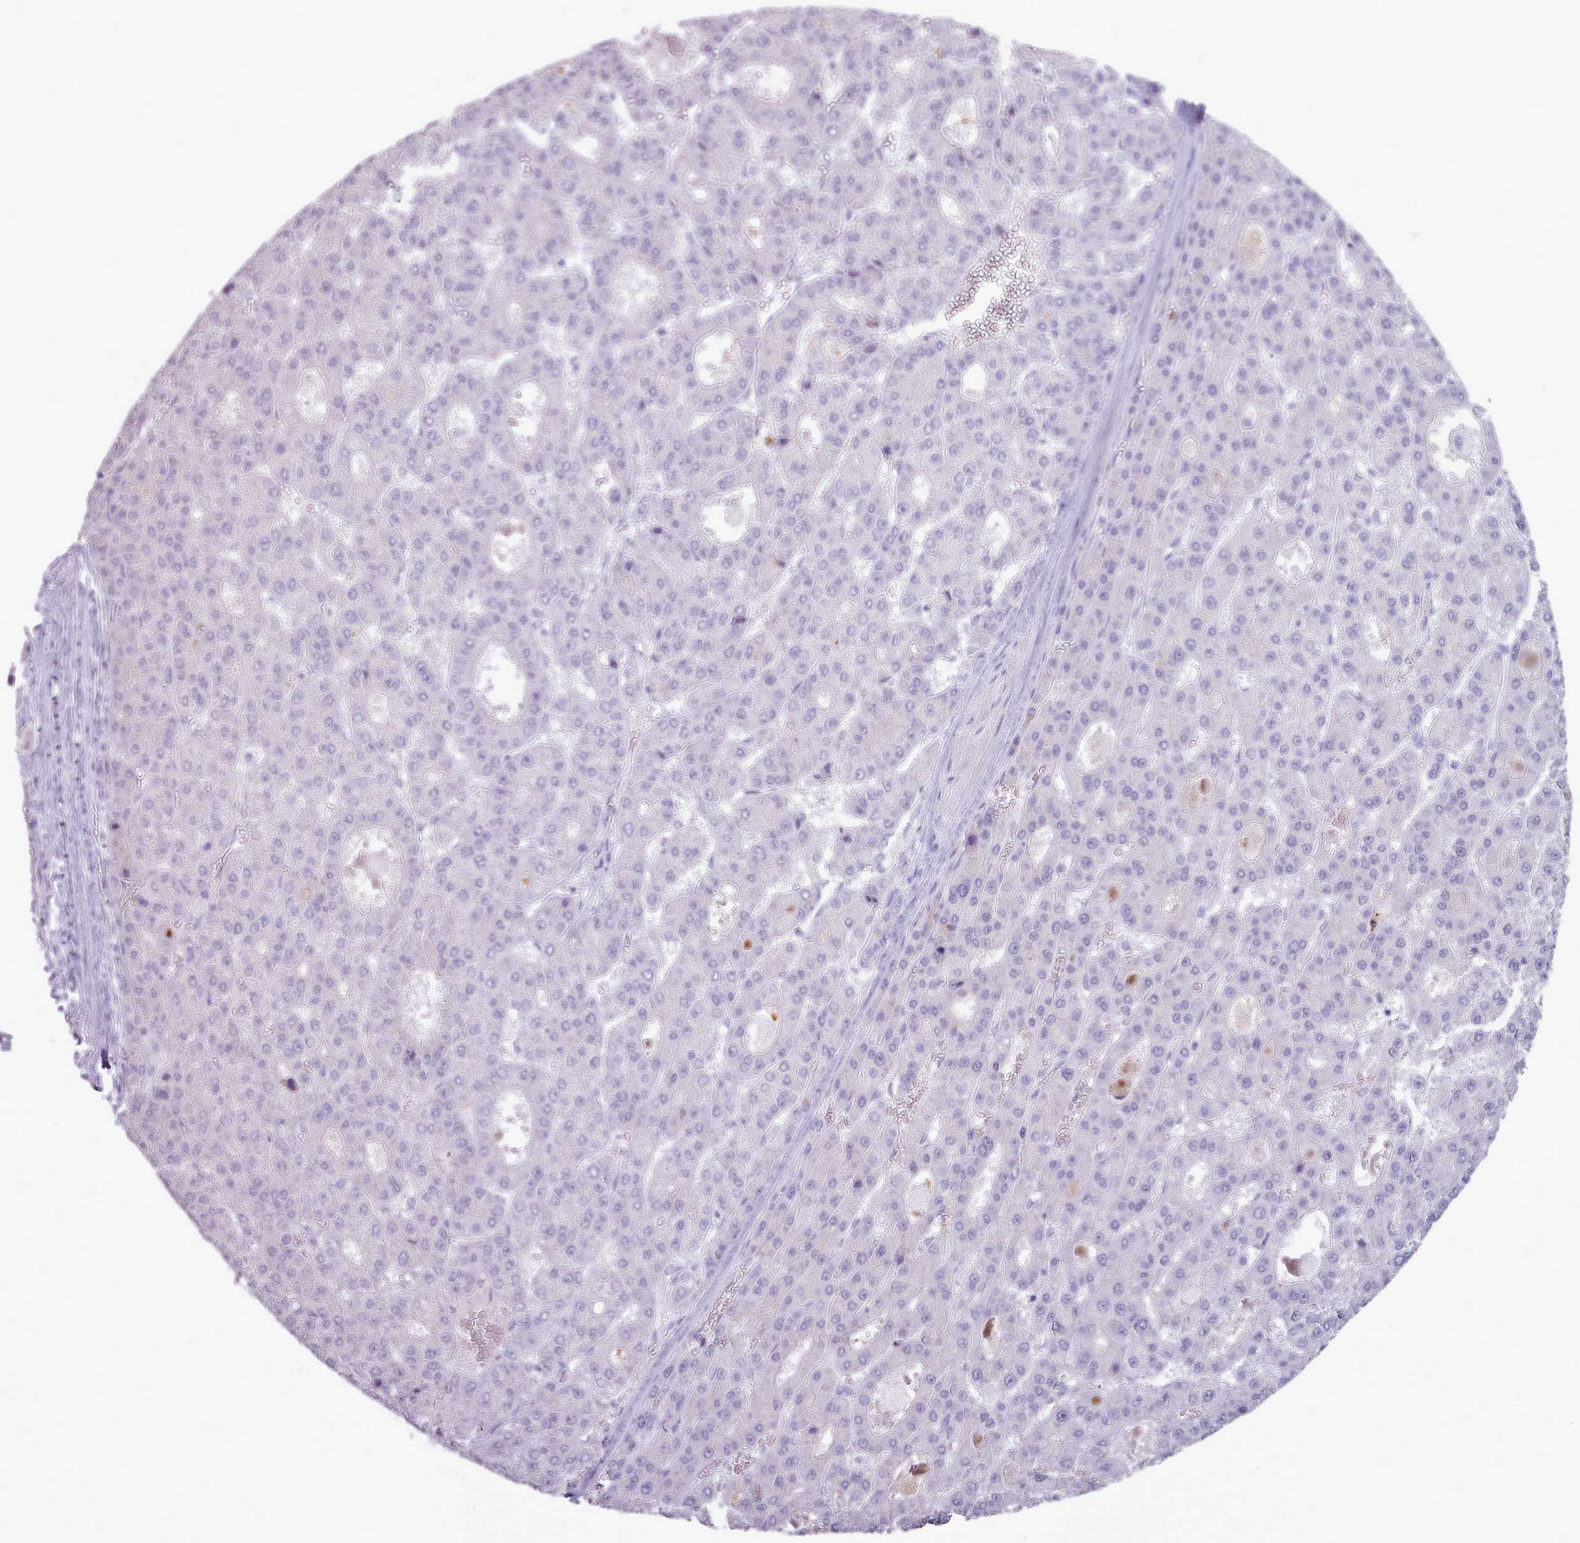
{"staining": {"intensity": "negative", "quantity": "none", "location": "none"}, "tissue": "liver cancer", "cell_type": "Tumor cells", "image_type": "cancer", "snomed": [{"axis": "morphology", "description": "Carcinoma, Hepatocellular, NOS"}, {"axis": "topography", "description": "Liver"}], "caption": "Immunohistochemical staining of liver cancer shows no significant positivity in tumor cells.", "gene": "ATRAID", "patient": {"sex": "male", "age": 70}}